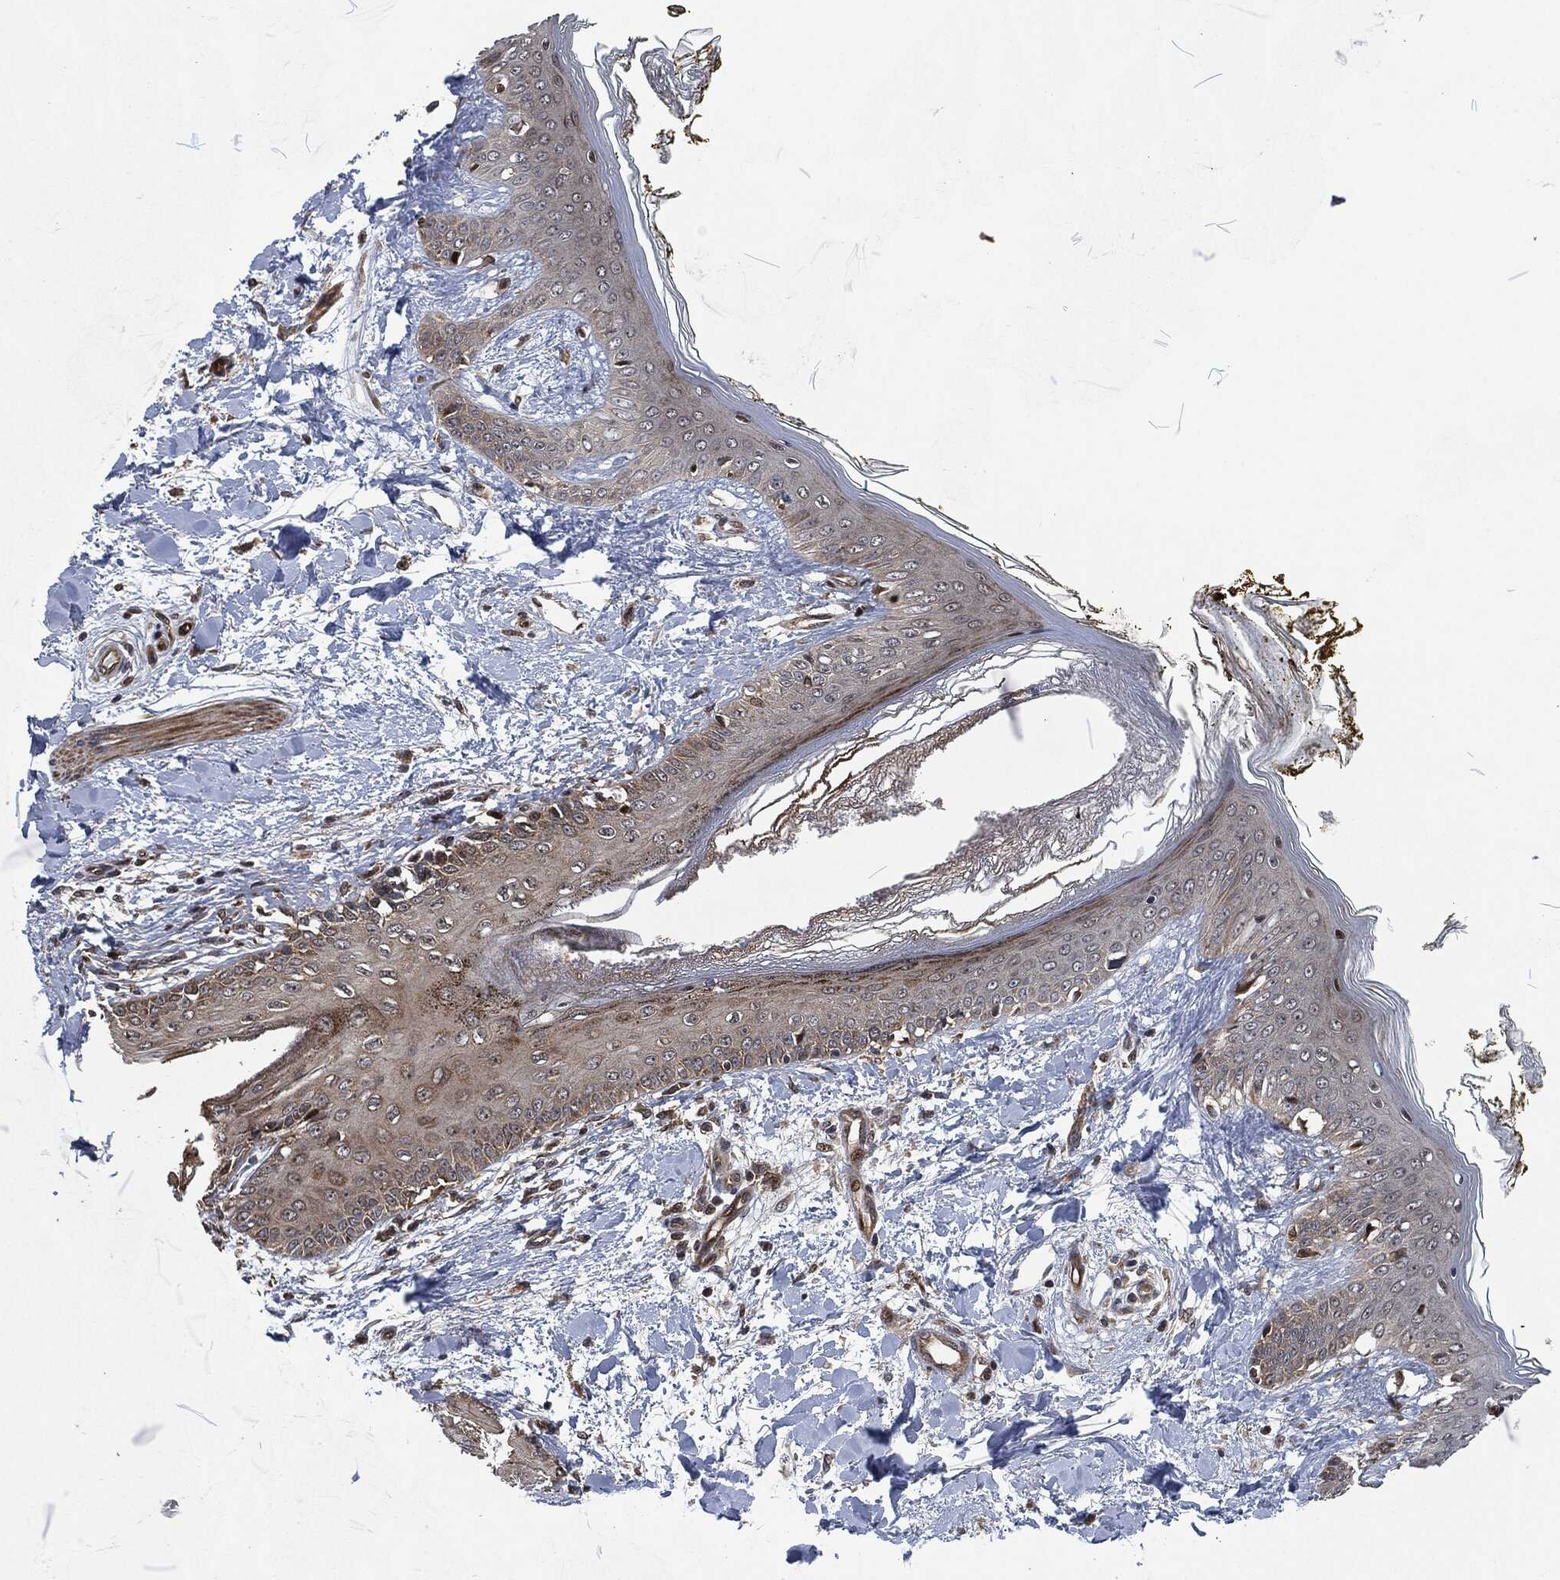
{"staining": {"intensity": "strong", "quantity": "<25%", "location": "cytoplasmic/membranous"}, "tissue": "skin", "cell_type": "Fibroblasts", "image_type": "normal", "snomed": [{"axis": "morphology", "description": "Normal tissue, NOS"}, {"axis": "morphology", "description": "Malignant melanoma, NOS"}, {"axis": "topography", "description": "Skin"}], "caption": "IHC of unremarkable human skin shows medium levels of strong cytoplasmic/membranous staining in approximately <25% of fibroblasts.", "gene": "CMPK2", "patient": {"sex": "female", "age": 34}}